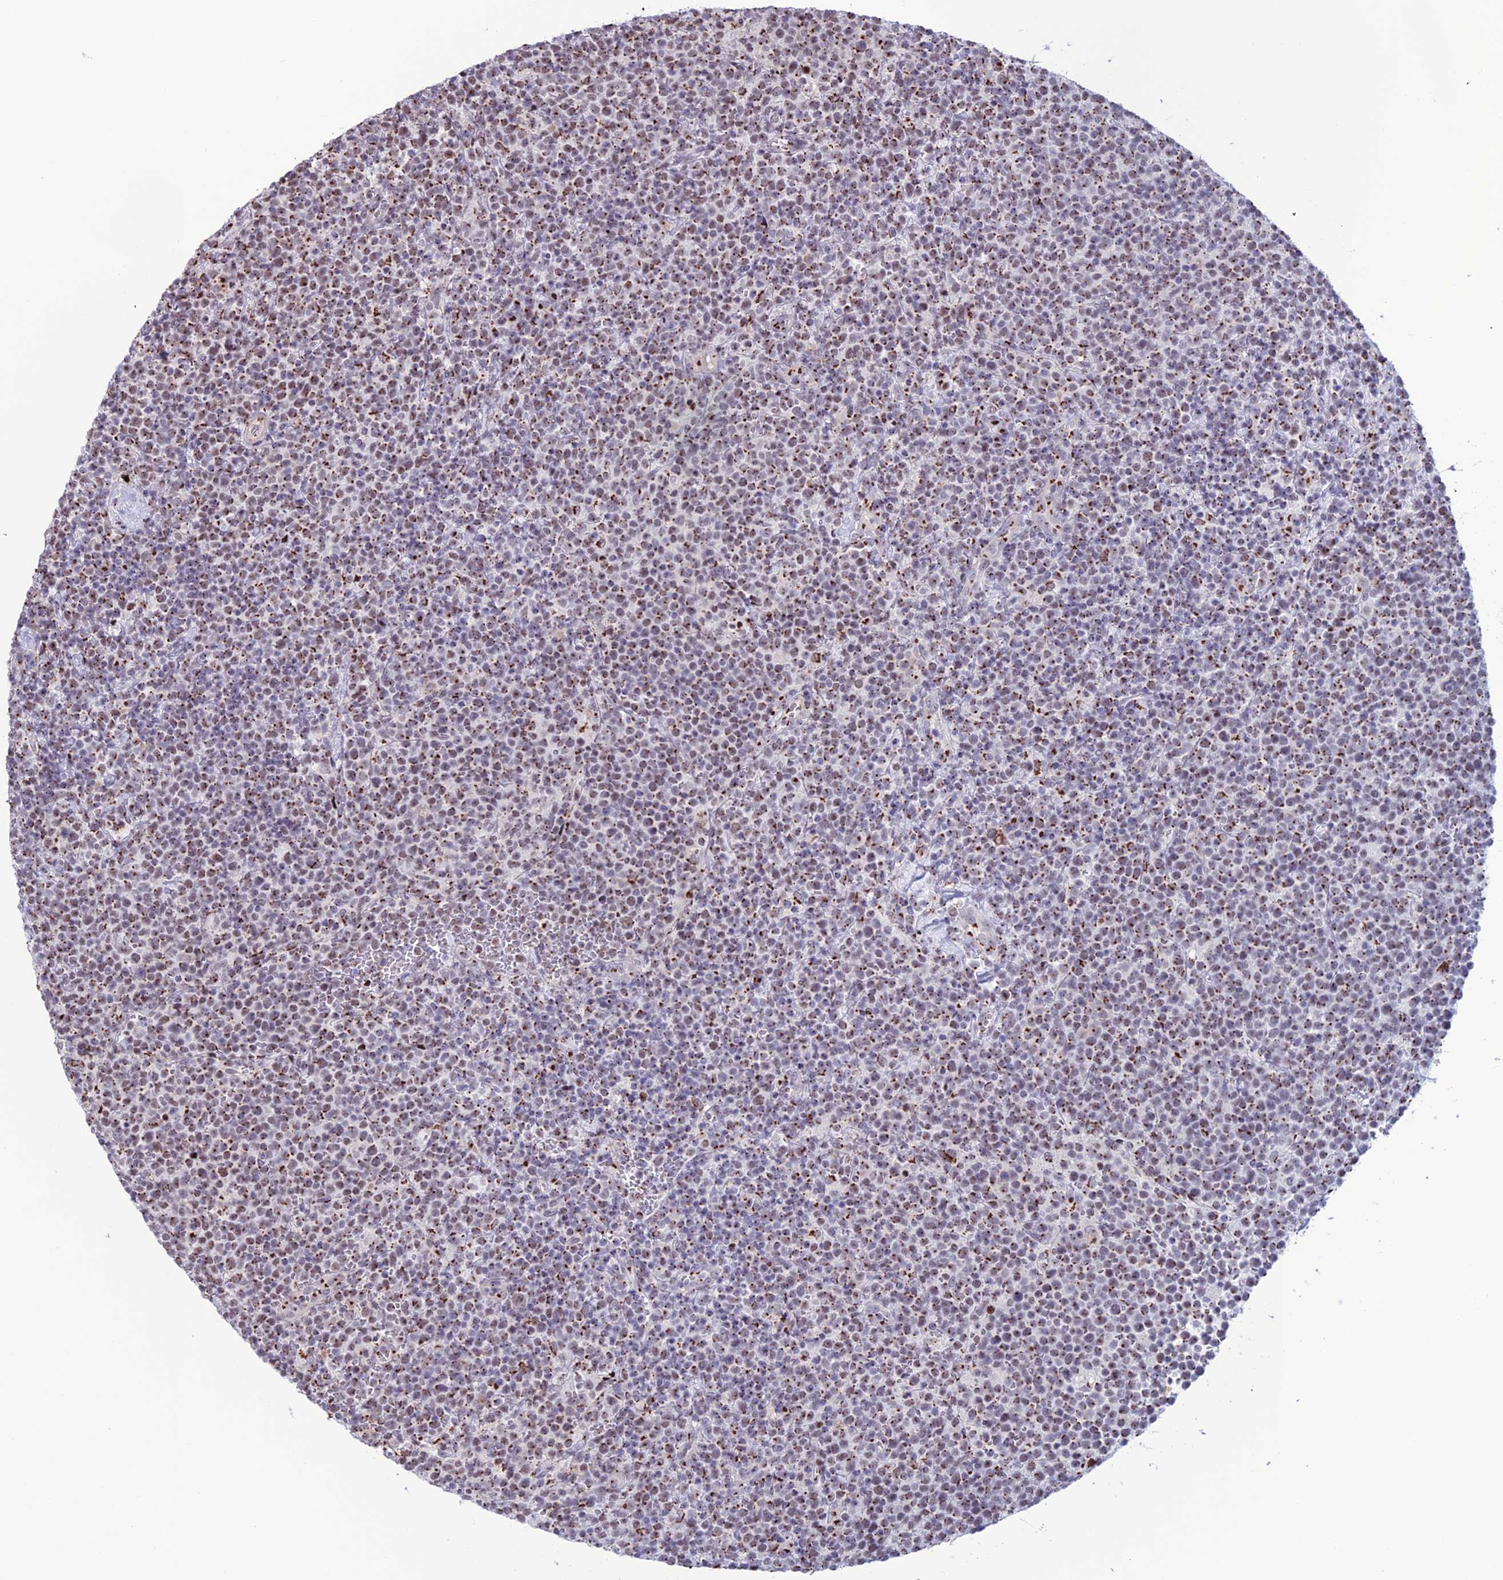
{"staining": {"intensity": "strong", "quantity": "25%-75%", "location": "cytoplasmic/membranous"}, "tissue": "lymphoma", "cell_type": "Tumor cells", "image_type": "cancer", "snomed": [{"axis": "morphology", "description": "Malignant lymphoma, non-Hodgkin's type, High grade"}, {"axis": "topography", "description": "Lymph node"}], "caption": "Approximately 25%-75% of tumor cells in human lymphoma exhibit strong cytoplasmic/membranous protein staining as visualized by brown immunohistochemical staining.", "gene": "PLEKHA4", "patient": {"sex": "male", "age": 61}}